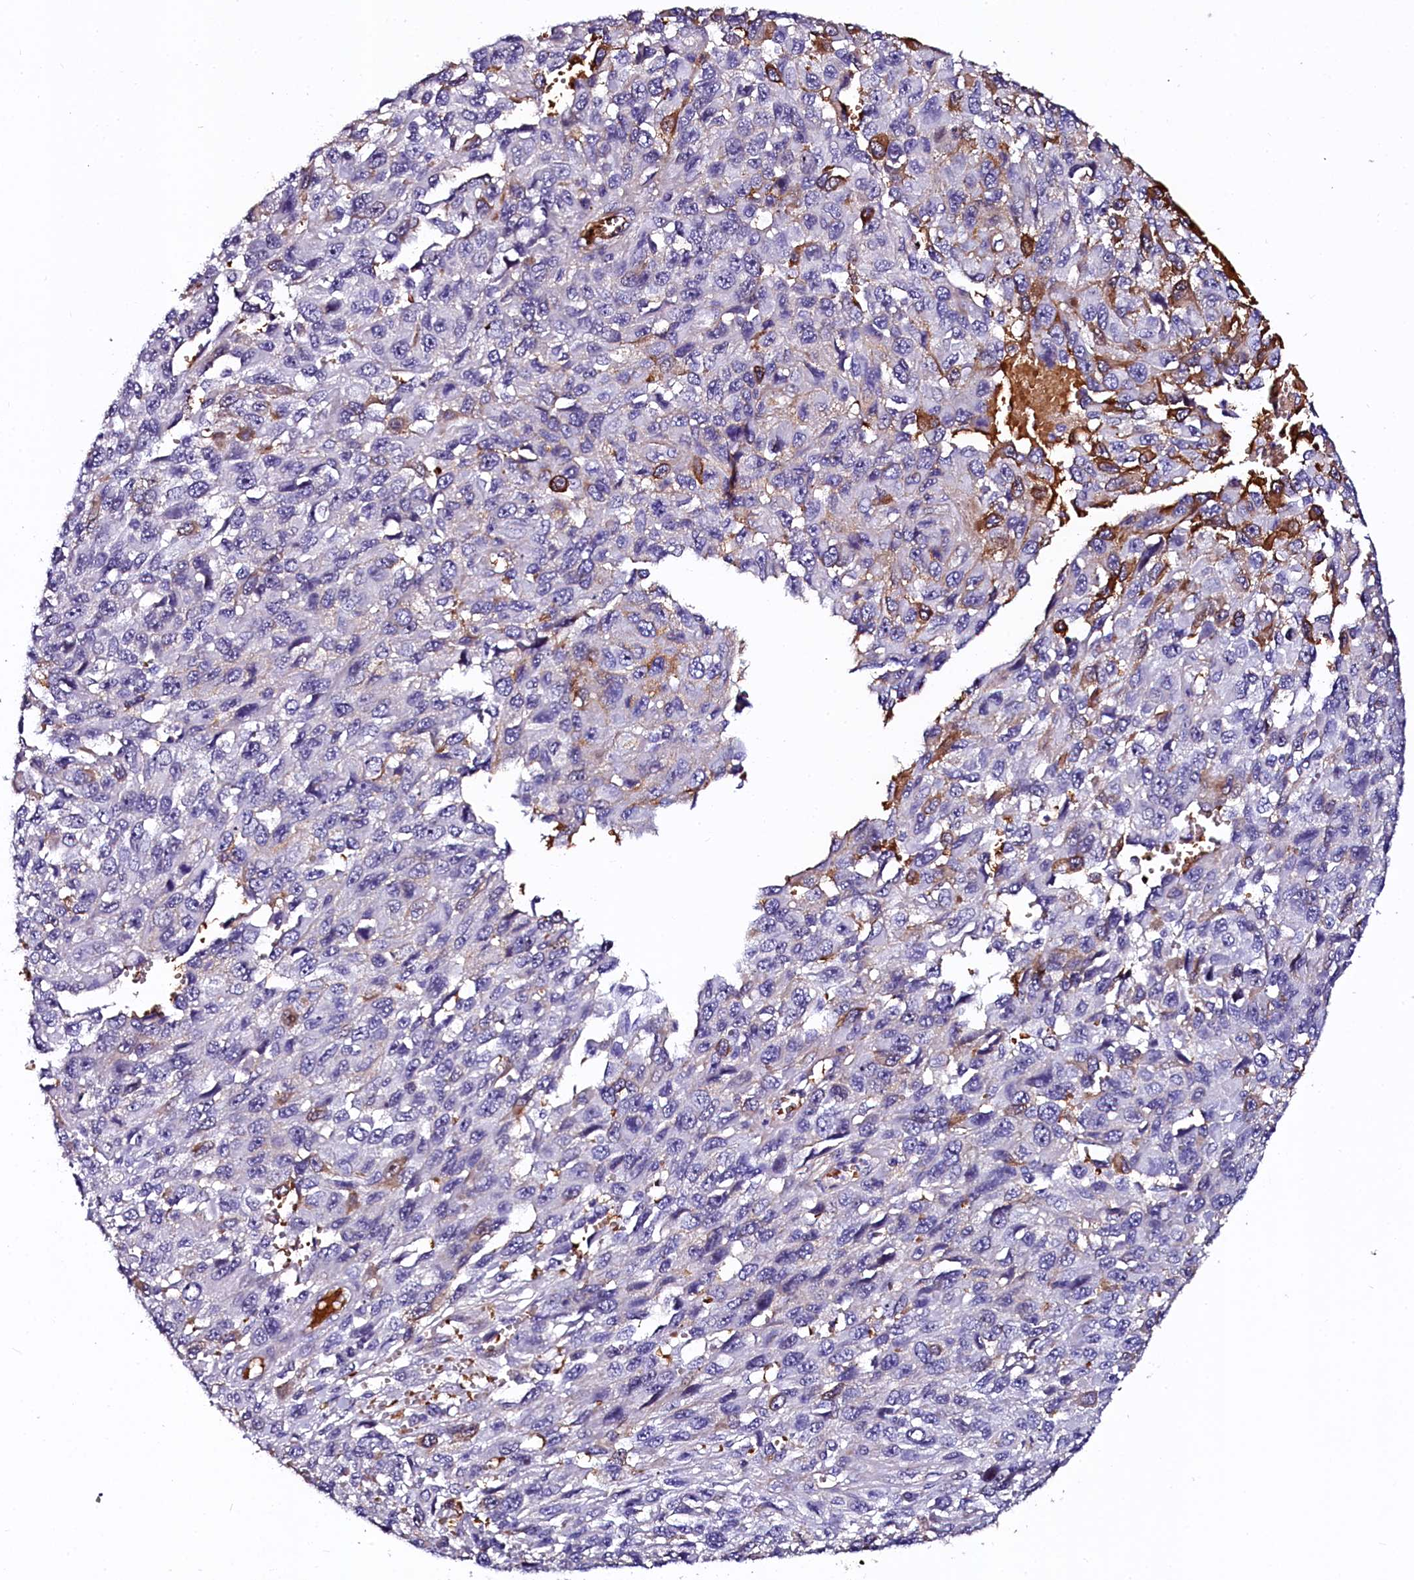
{"staining": {"intensity": "negative", "quantity": "none", "location": "none"}, "tissue": "melanoma", "cell_type": "Tumor cells", "image_type": "cancer", "snomed": [{"axis": "morphology", "description": "Normal tissue, NOS"}, {"axis": "morphology", "description": "Malignant melanoma, NOS"}, {"axis": "topography", "description": "Skin"}], "caption": "Tumor cells are negative for protein expression in human melanoma. (IHC, brightfield microscopy, high magnification).", "gene": "CTDSPL2", "patient": {"sex": "female", "age": 96}}